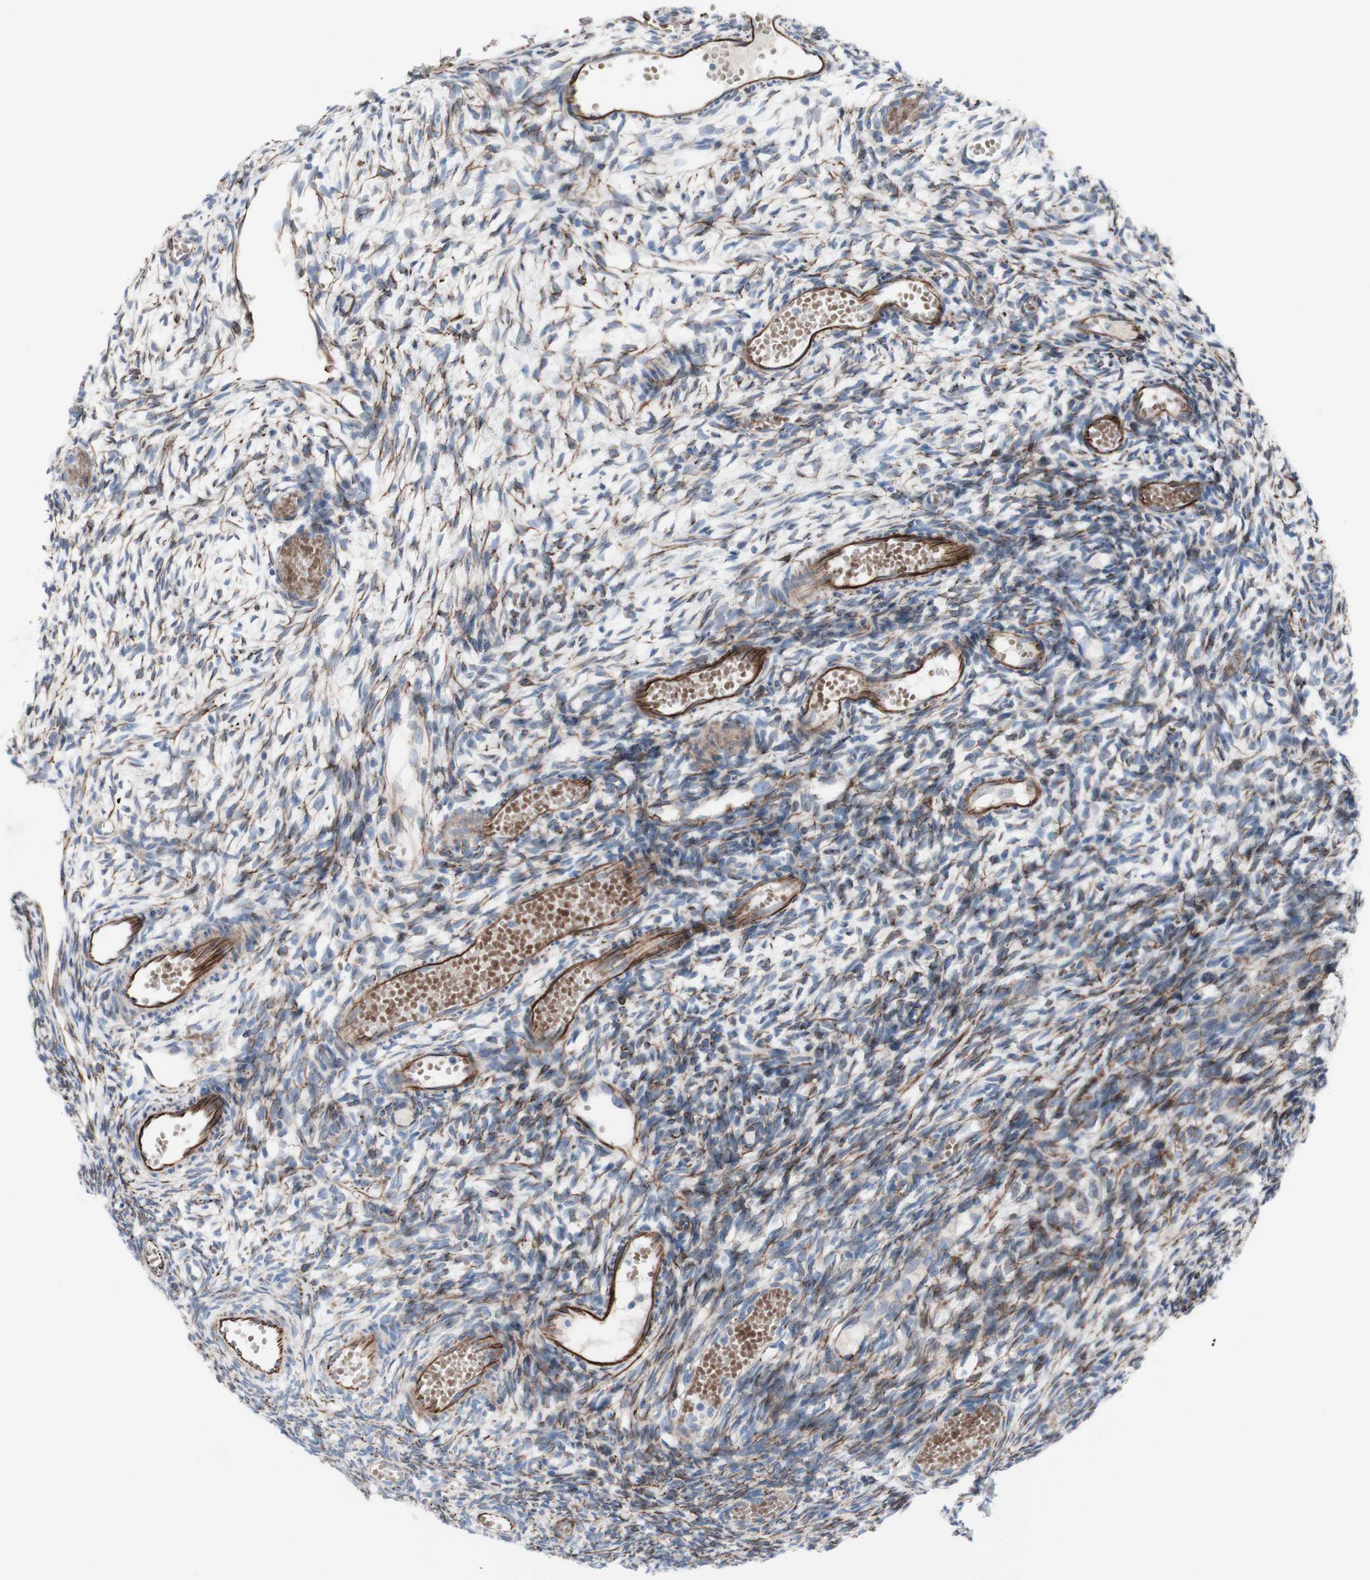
{"staining": {"intensity": "moderate", "quantity": "<25%", "location": "cytoplasmic/membranous"}, "tissue": "ovary", "cell_type": "Ovarian stroma cells", "image_type": "normal", "snomed": [{"axis": "morphology", "description": "Normal tissue, NOS"}, {"axis": "topography", "description": "Ovary"}], "caption": "Ovary stained with immunohistochemistry displays moderate cytoplasmic/membranous expression in approximately <25% of ovarian stroma cells. (DAB IHC with brightfield microscopy, high magnification).", "gene": "AGPAT5", "patient": {"sex": "female", "age": 35}}